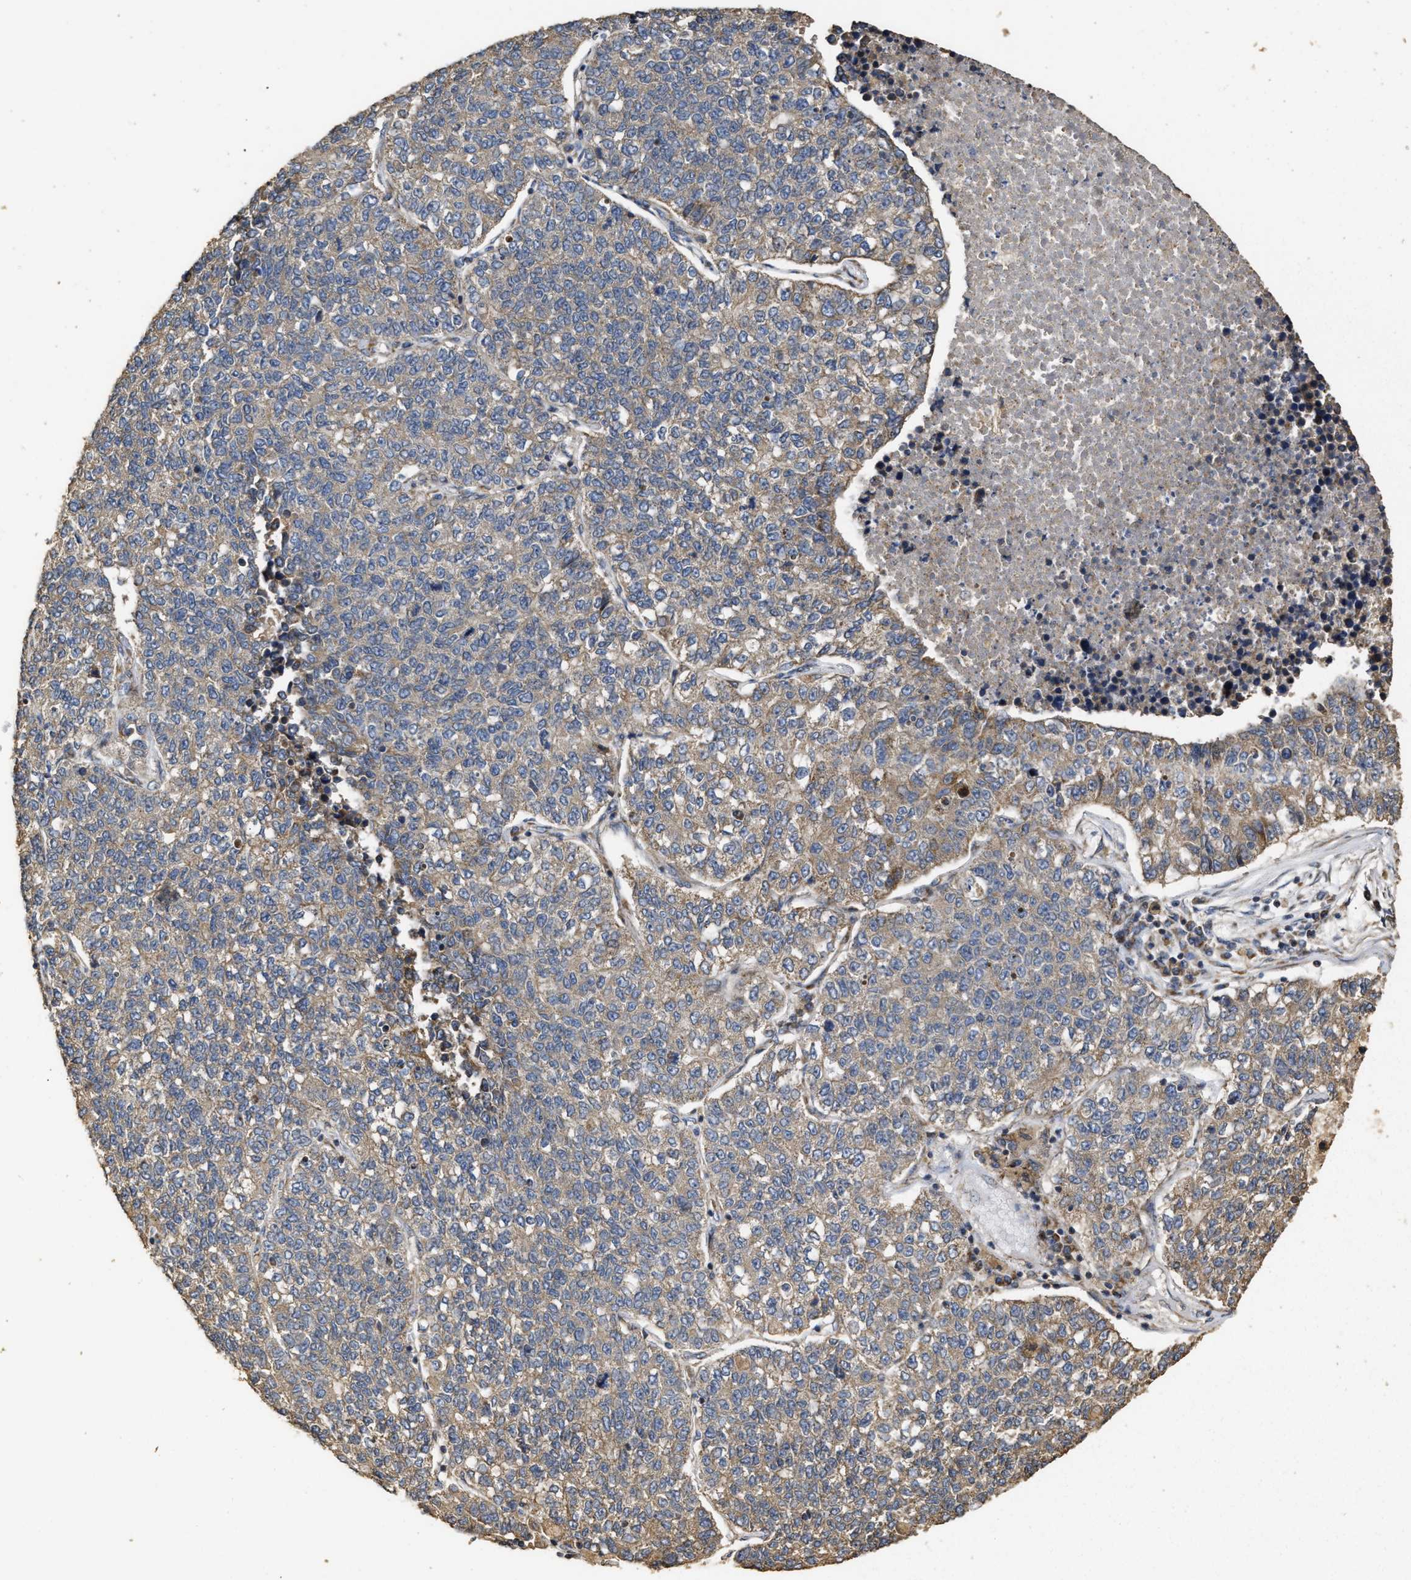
{"staining": {"intensity": "weak", "quantity": "25%-75%", "location": "cytoplasmic/membranous"}, "tissue": "lung cancer", "cell_type": "Tumor cells", "image_type": "cancer", "snomed": [{"axis": "morphology", "description": "Adenocarcinoma, NOS"}, {"axis": "topography", "description": "Lung"}], "caption": "Brown immunohistochemical staining in human lung cancer displays weak cytoplasmic/membranous positivity in approximately 25%-75% of tumor cells. The staining is performed using DAB brown chromogen to label protein expression. The nuclei are counter-stained blue using hematoxylin.", "gene": "NAV1", "patient": {"sex": "male", "age": 49}}